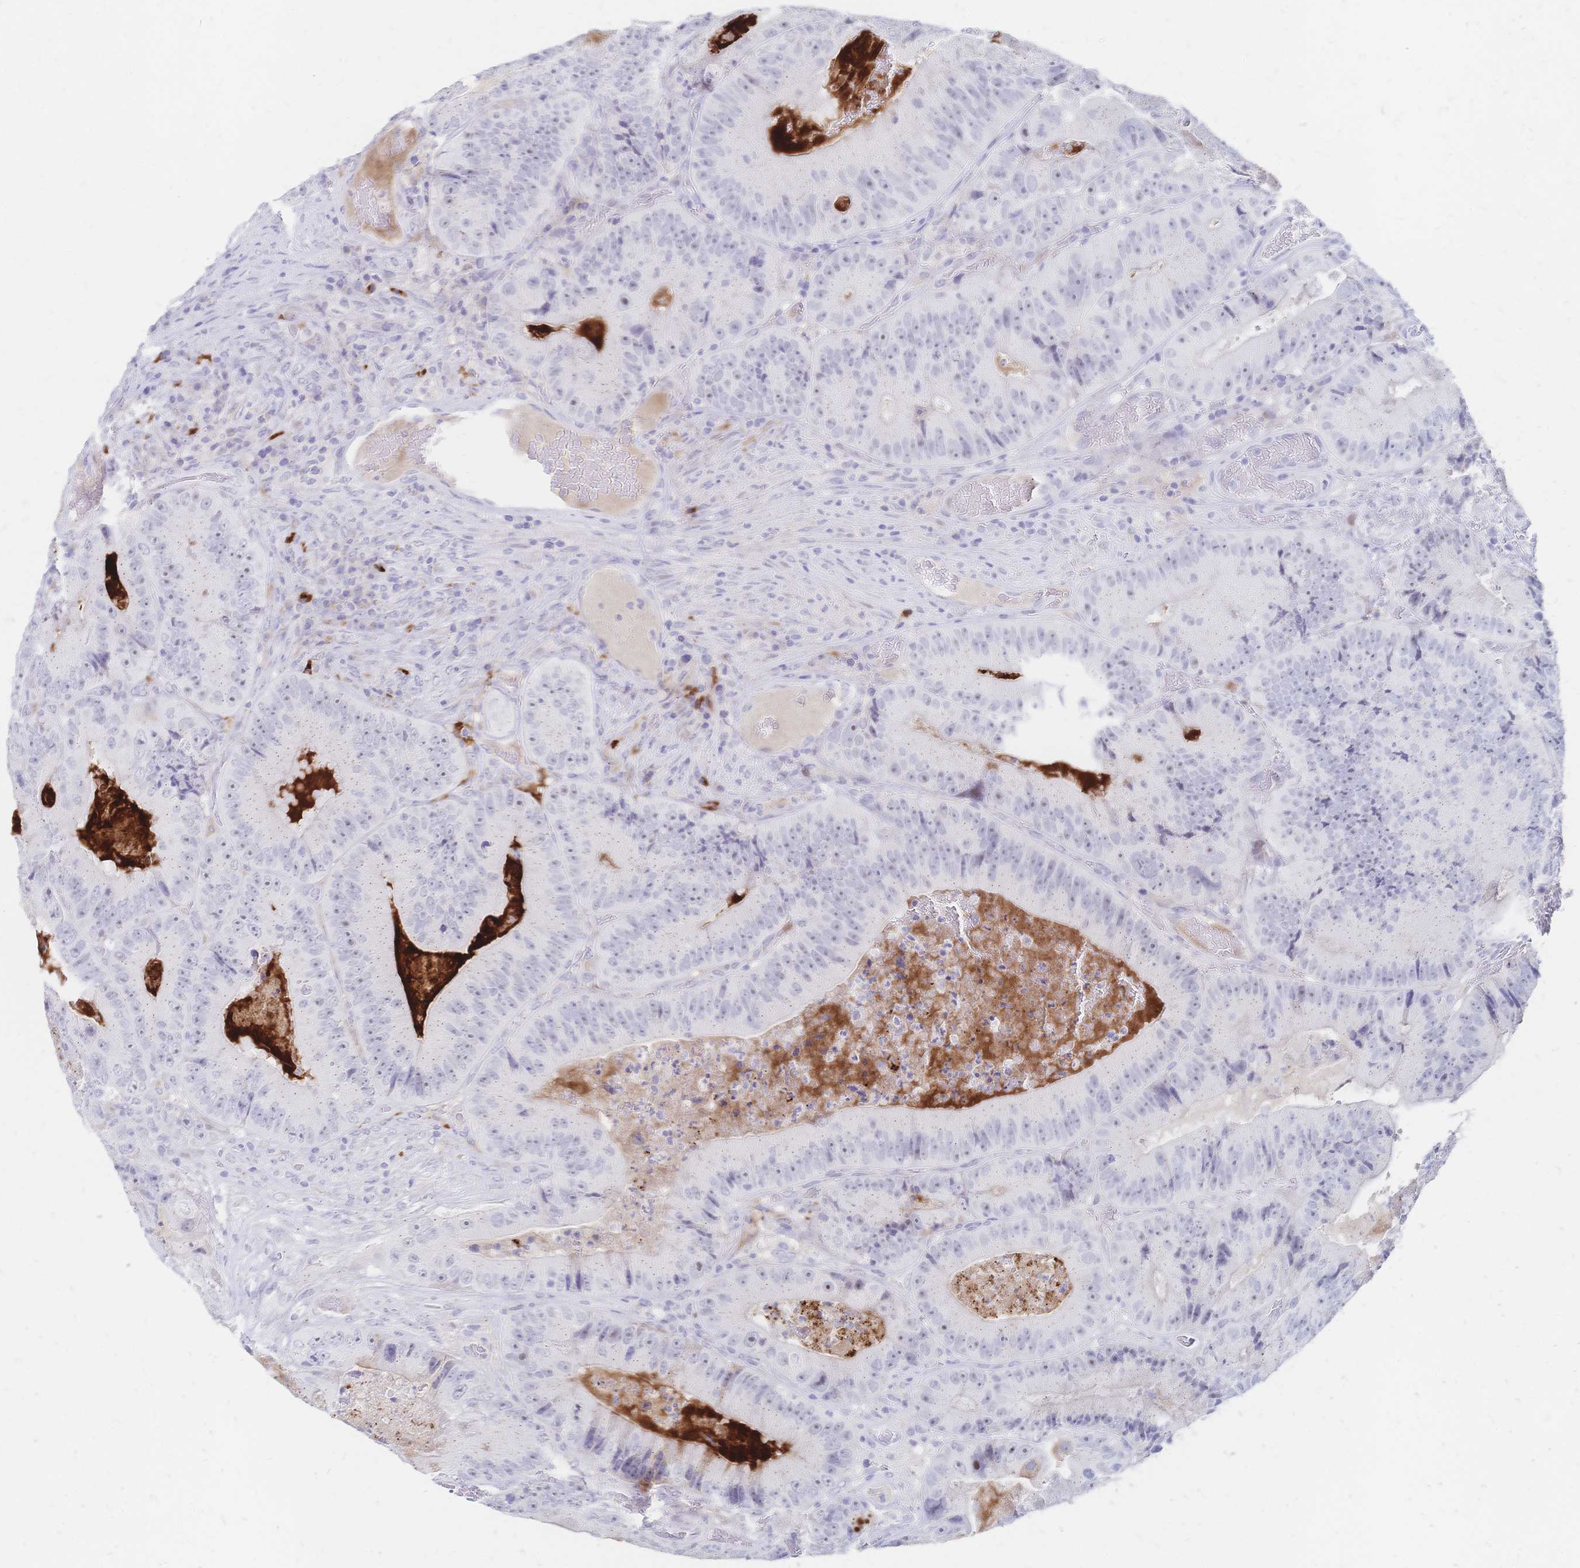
{"staining": {"intensity": "negative", "quantity": "none", "location": "none"}, "tissue": "colorectal cancer", "cell_type": "Tumor cells", "image_type": "cancer", "snomed": [{"axis": "morphology", "description": "Adenocarcinoma, NOS"}, {"axis": "topography", "description": "Colon"}], "caption": "Human colorectal adenocarcinoma stained for a protein using immunohistochemistry (IHC) demonstrates no expression in tumor cells.", "gene": "PSORS1C2", "patient": {"sex": "female", "age": 86}}